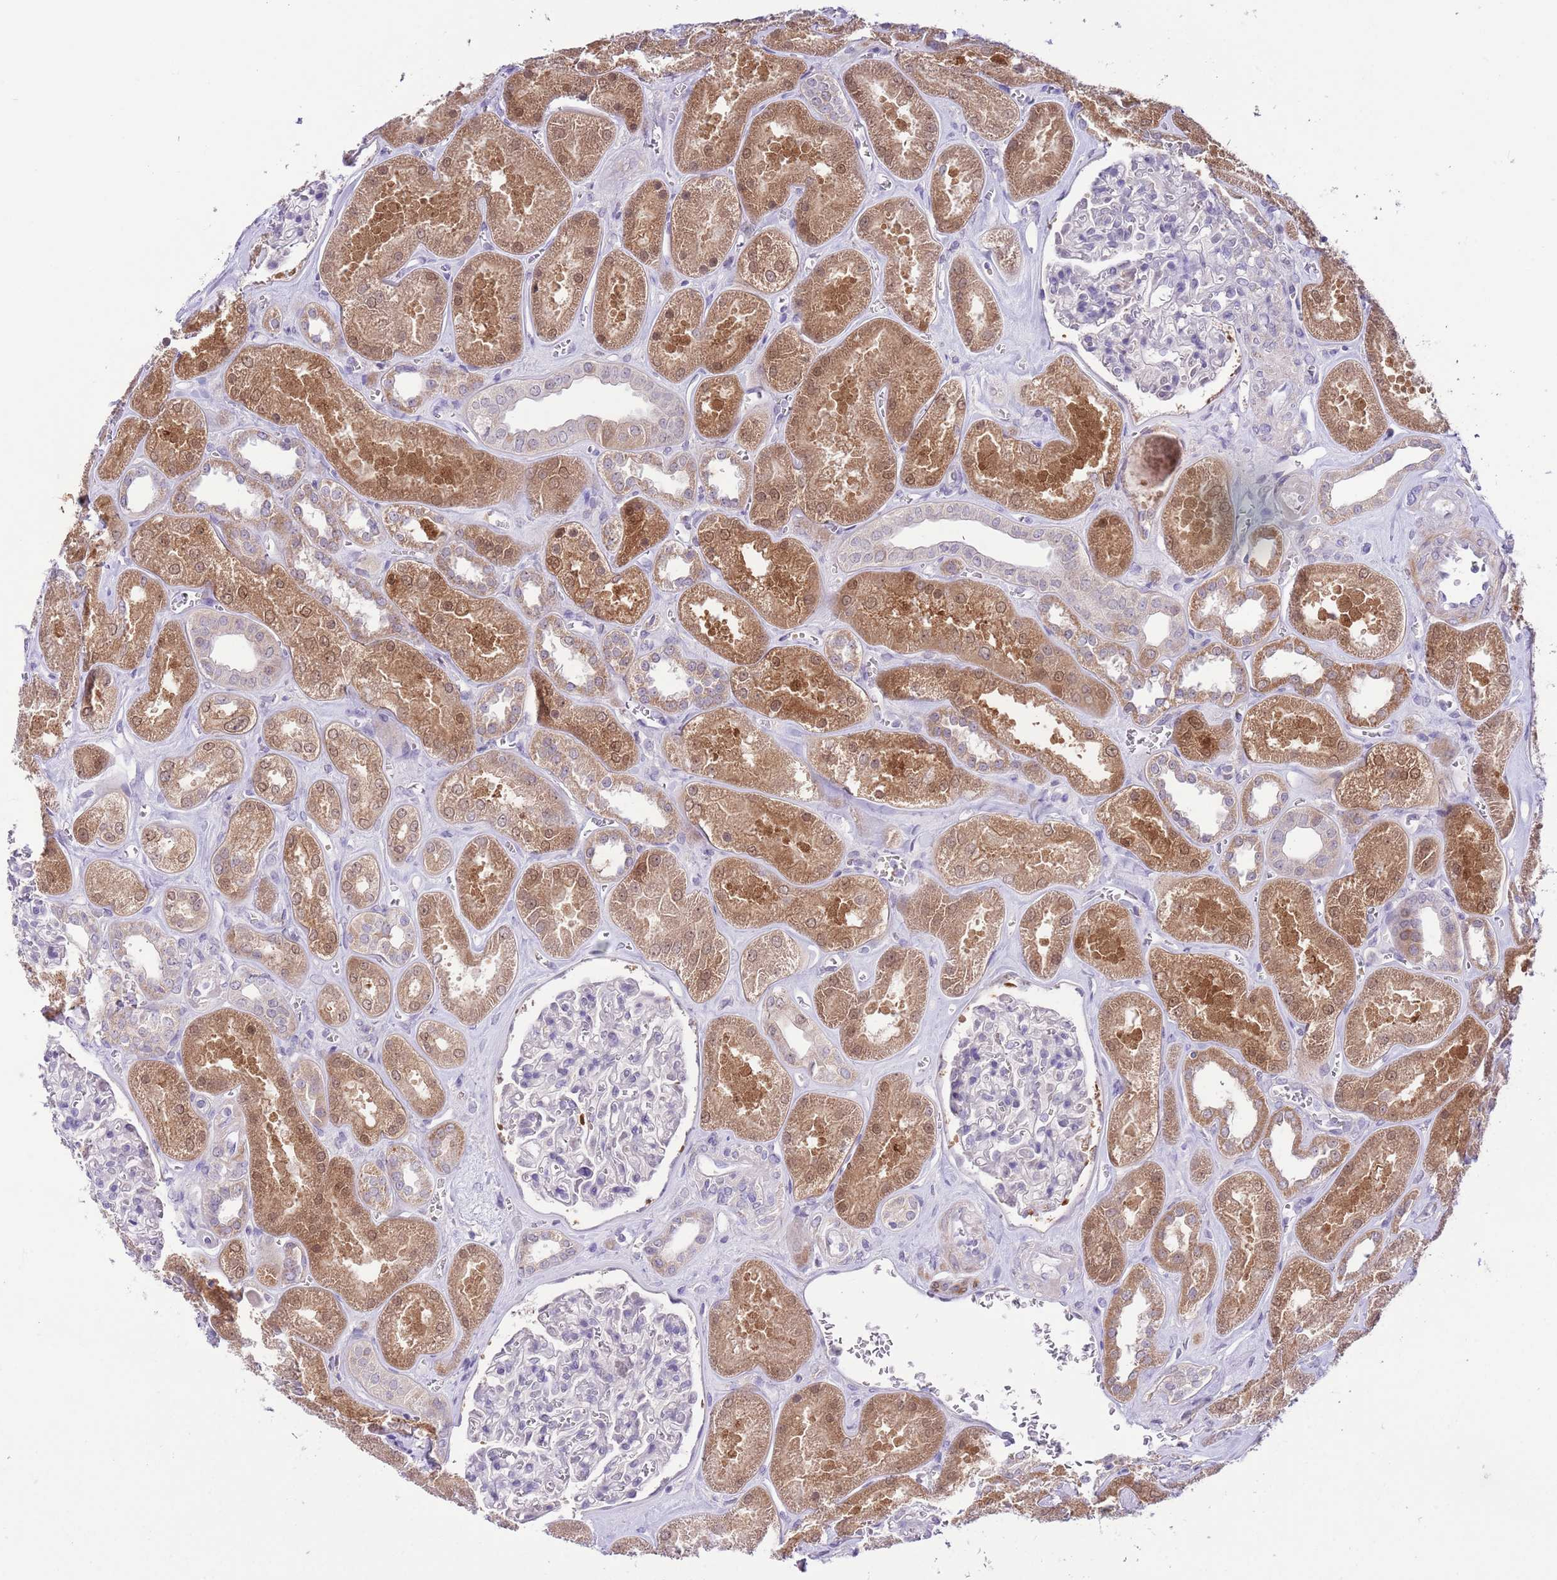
{"staining": {"intensity": "negative", "quantity": "none", "location": "none"}, "tissue": "kidney", "cell_type": "Cells in glomeruli", "image_type": "normal", "snomed": [{"axis": "morphology", "description": "Normal tissue, NOS"}, {"axis": "morphology", "description": "Adenocarcinoma, NOS"}, {"axis": "topography", "description": "Kidney"}], "caption": "Immunohistochemical staining of benign human kidney shows no significant positivity in cells in glomeruli.", "gene": "GALK2", "patient": {"sex": "female", "age": 68}}